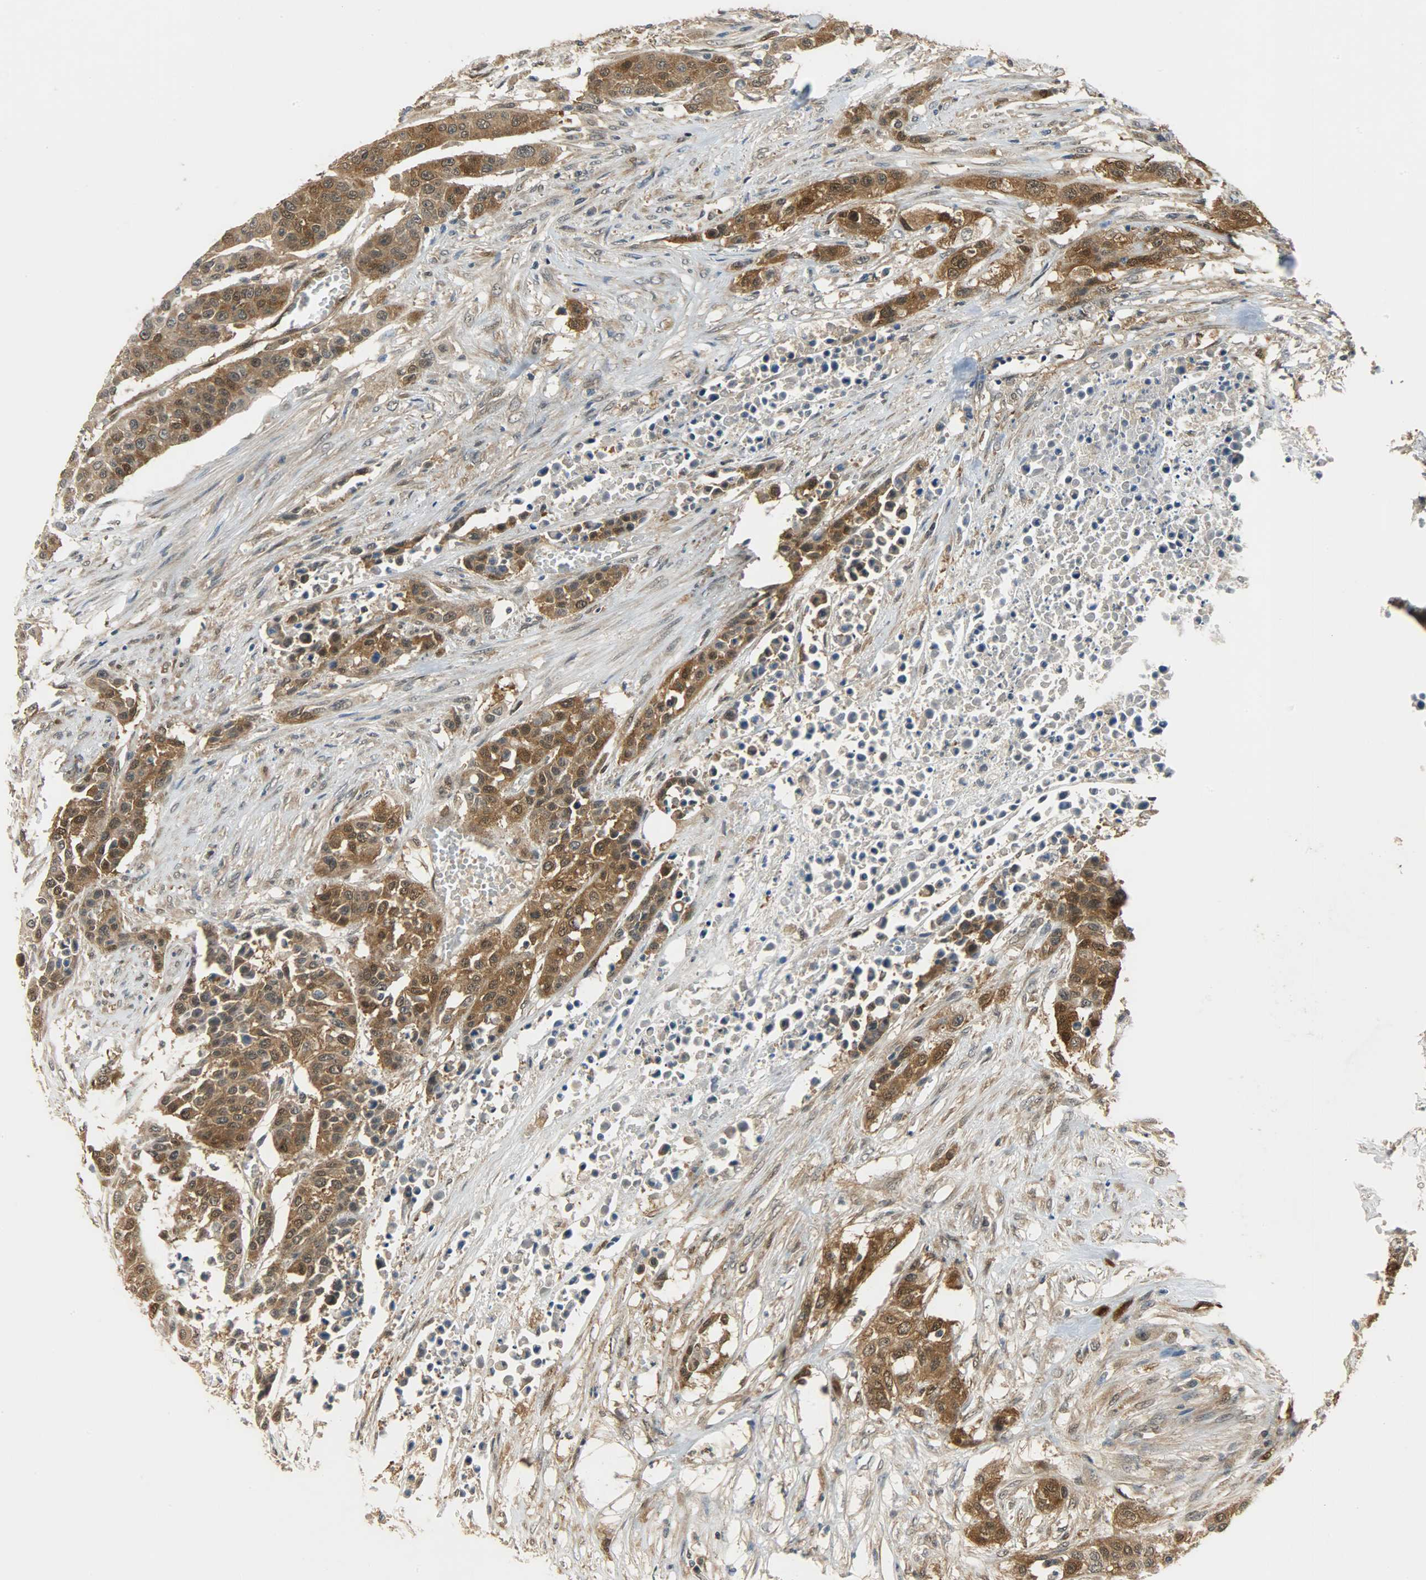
{"staining": {"intensity": "strong", "quantity": ">75%", "location": "cytoplasmic/membranous,nuclear"}, "tissue": "urothelial cancer", "cell_type": "Tumor cells", "image_type": "cancer", "snomed": [{"axis": "morphology", "description": "Urothelial carcinoma, High grade"}, {"axis": "topography", "description": "Urinary bladder"}], "caption": "Immunohistochemical staining of high-grade urothelial carcinoma displays high levels of strong cytoplasmic/membranous and nuclear staining in about >75% of tumor cells.", "gene": "EIF4EBP1", "patient": {"sex": "male", "age": 74}}